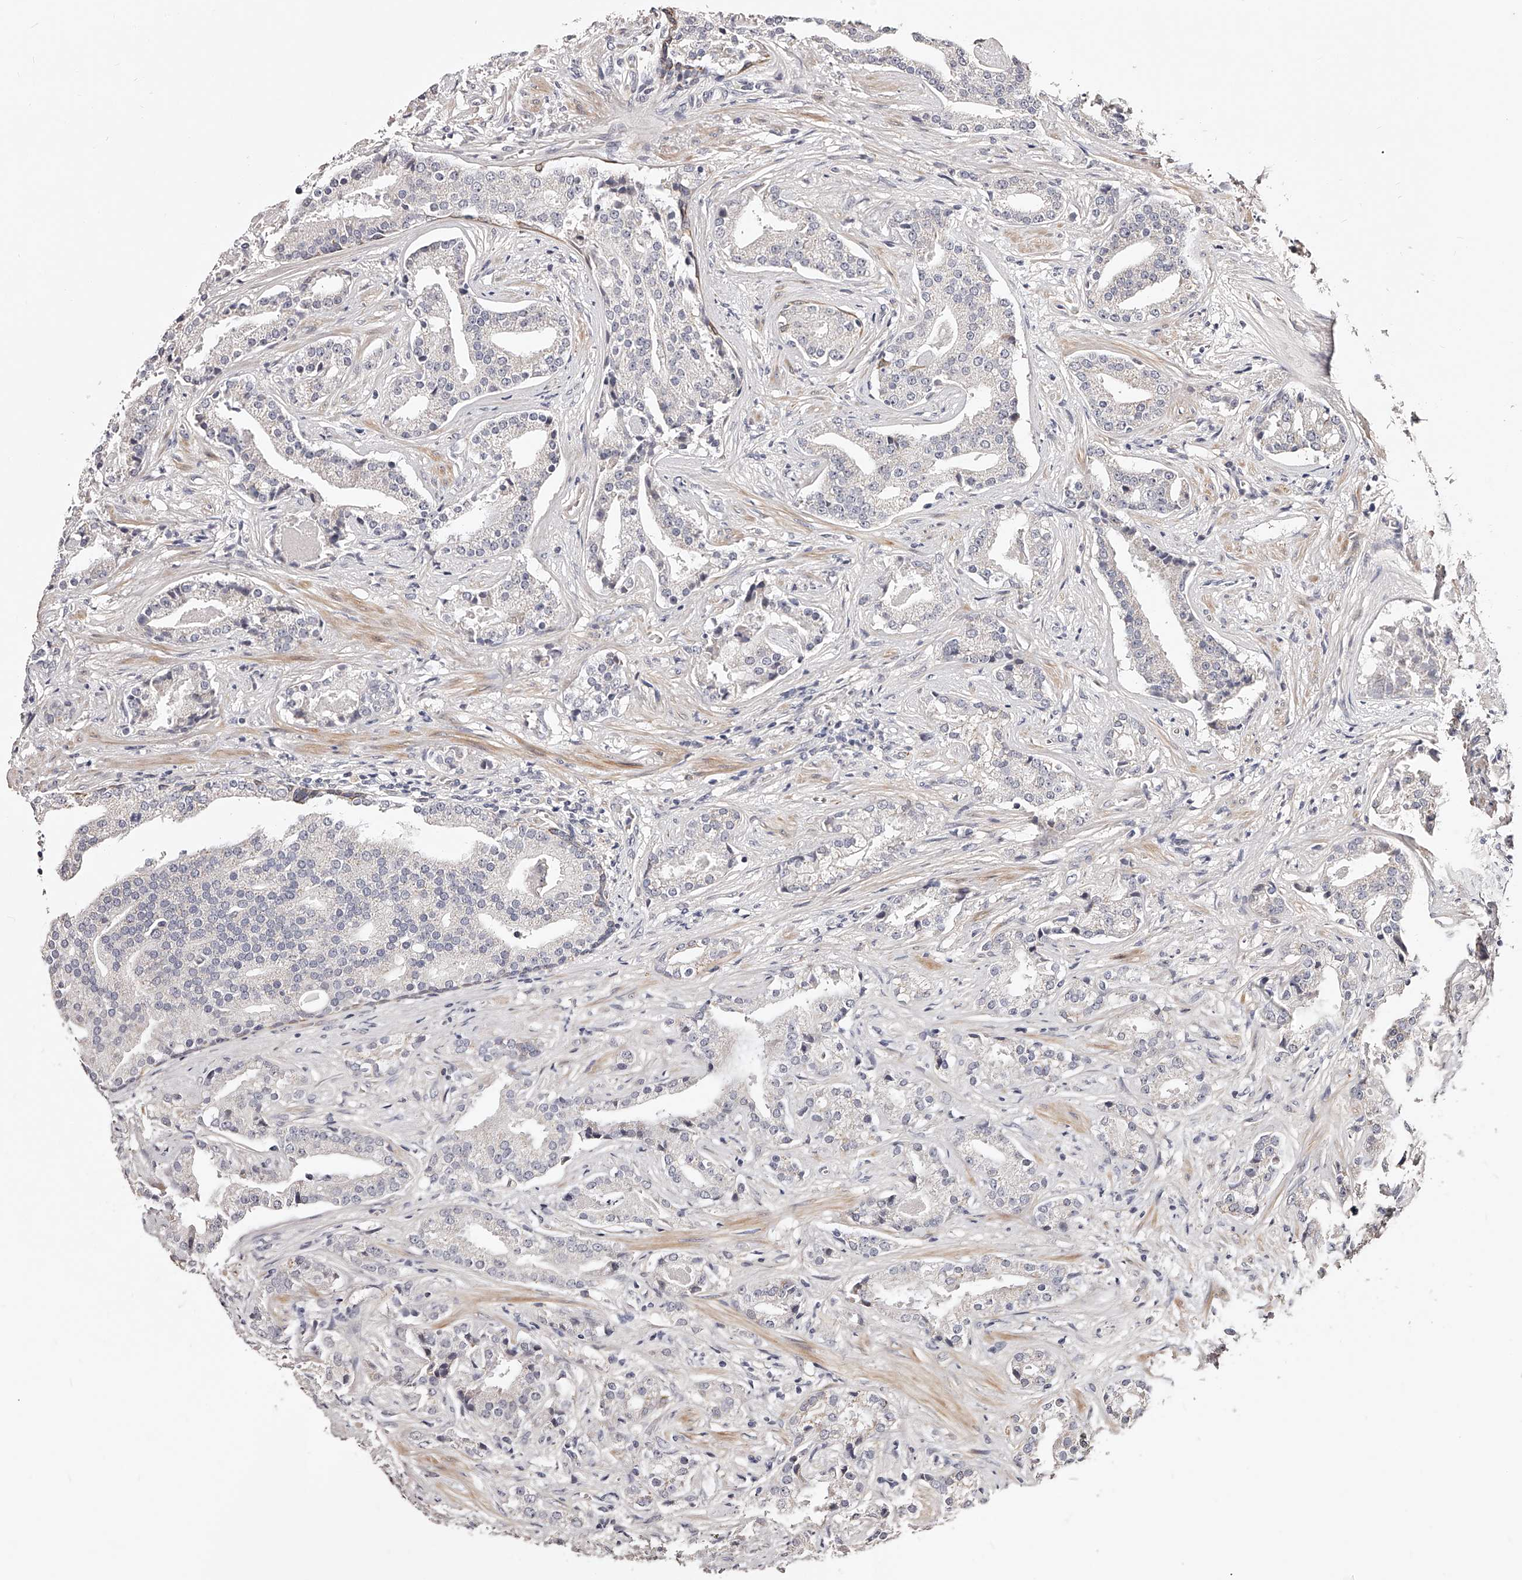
{"staining": {"intensity": "negative", "quantity": "none", "location": "none"}, "tissue": "prostate cancer", "cell_type": "Tumor cells", "image_type": "cancer", "snomed": [{"axis": "morphology", "description": "Adenocarcinoma, Low grade"}, {"axis": "topography", "description": "Prostate"}], "caption": "There is no significant expression in tumor cells of prostate low-grade adenocarcinoma.", "gene": "ZNF502", "patient": {"sex": "male", "age": 67}}